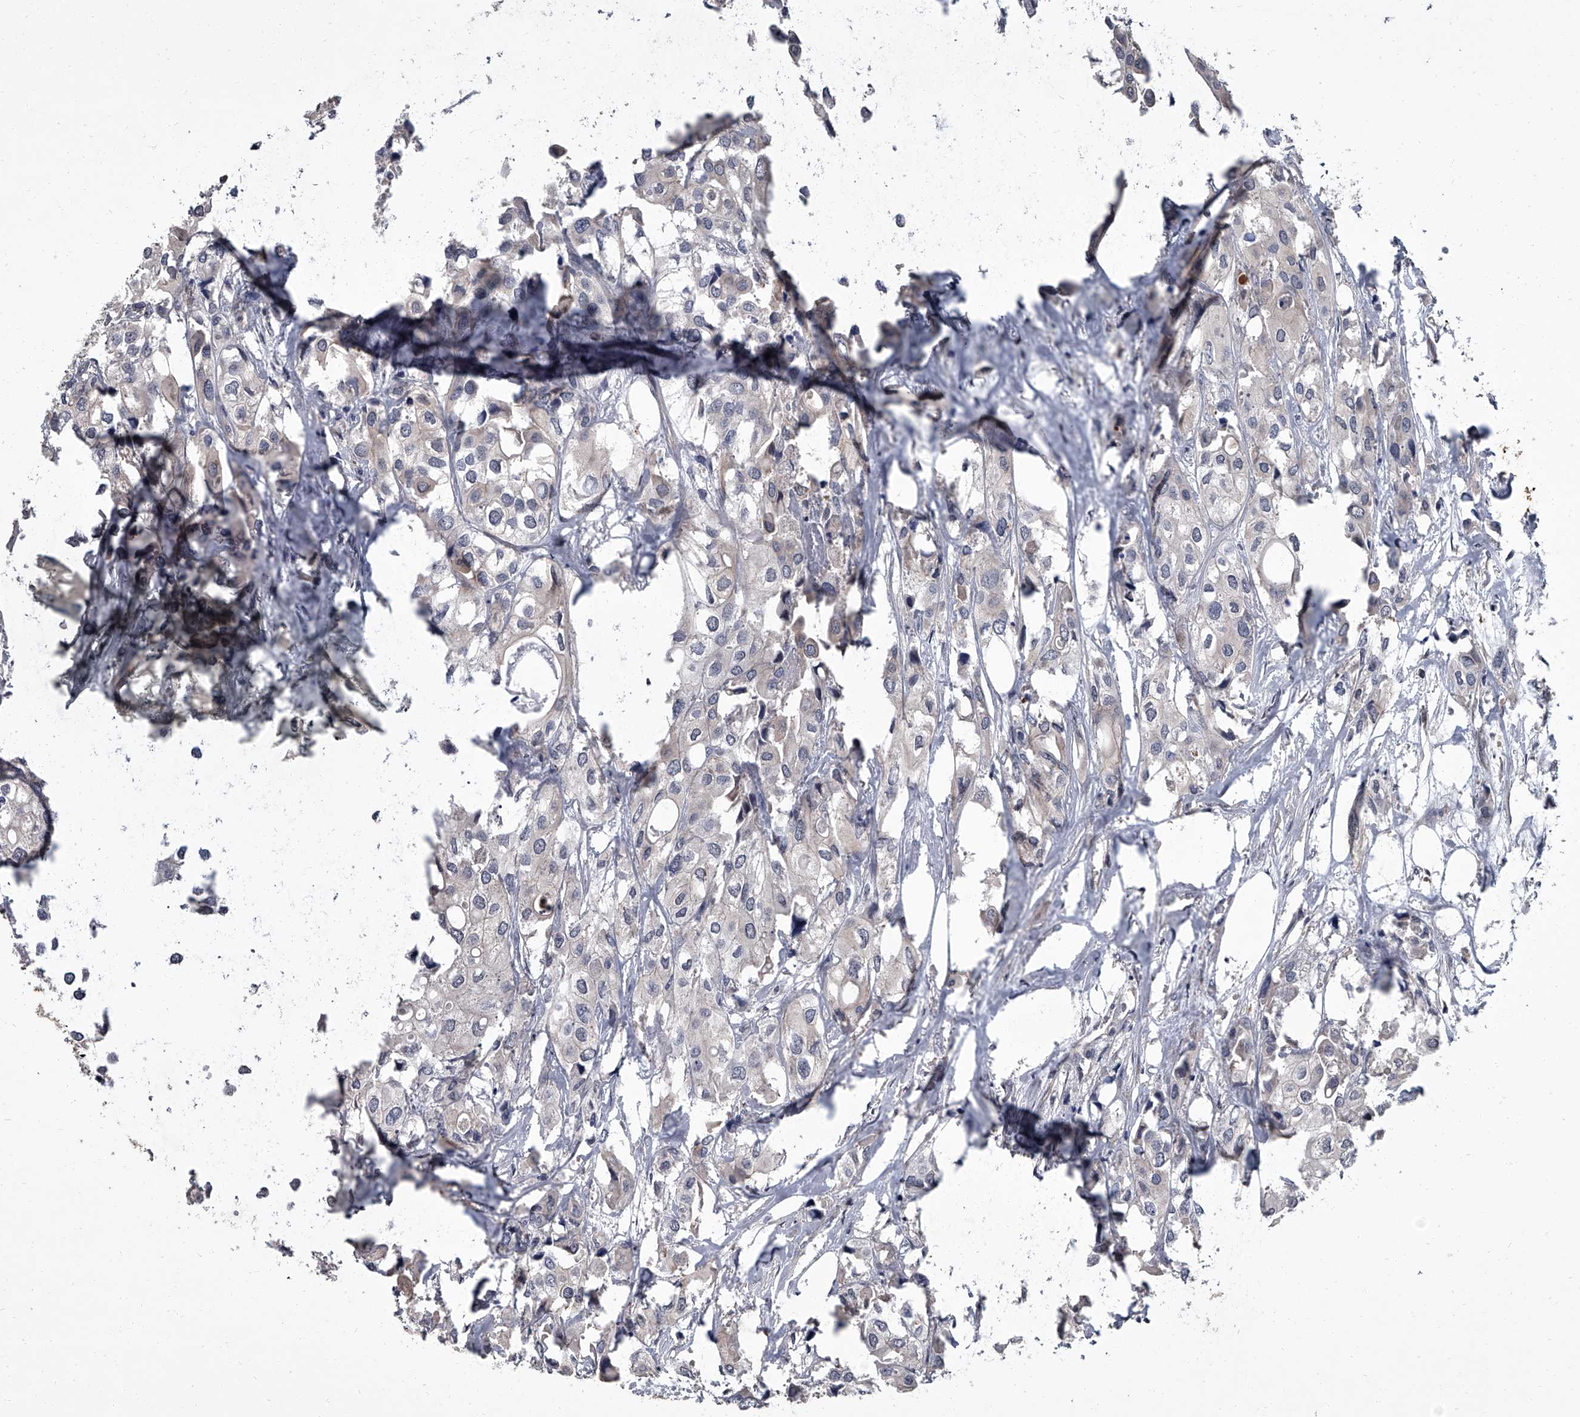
{"staining": {"intensity": "negative", "quantity": "none", "location": "none"}, "tissue": "urothelial cancer", "cell_type": "Tumor cells", "image_type": "cancer", "snomed": [{"axis": "morphology", "description": "Urothelial carcinoma, High grade"}, {"axis": "topography", "description": "Urinary bladder"}], "caption": "Tumor cells are negative for protein expression in human urothelial cancer. (Immunohistochemistry, brightfield microscopy, high magnification).", "gene": "SIRT4", "patient": {"sex": "male", "age": 64}}